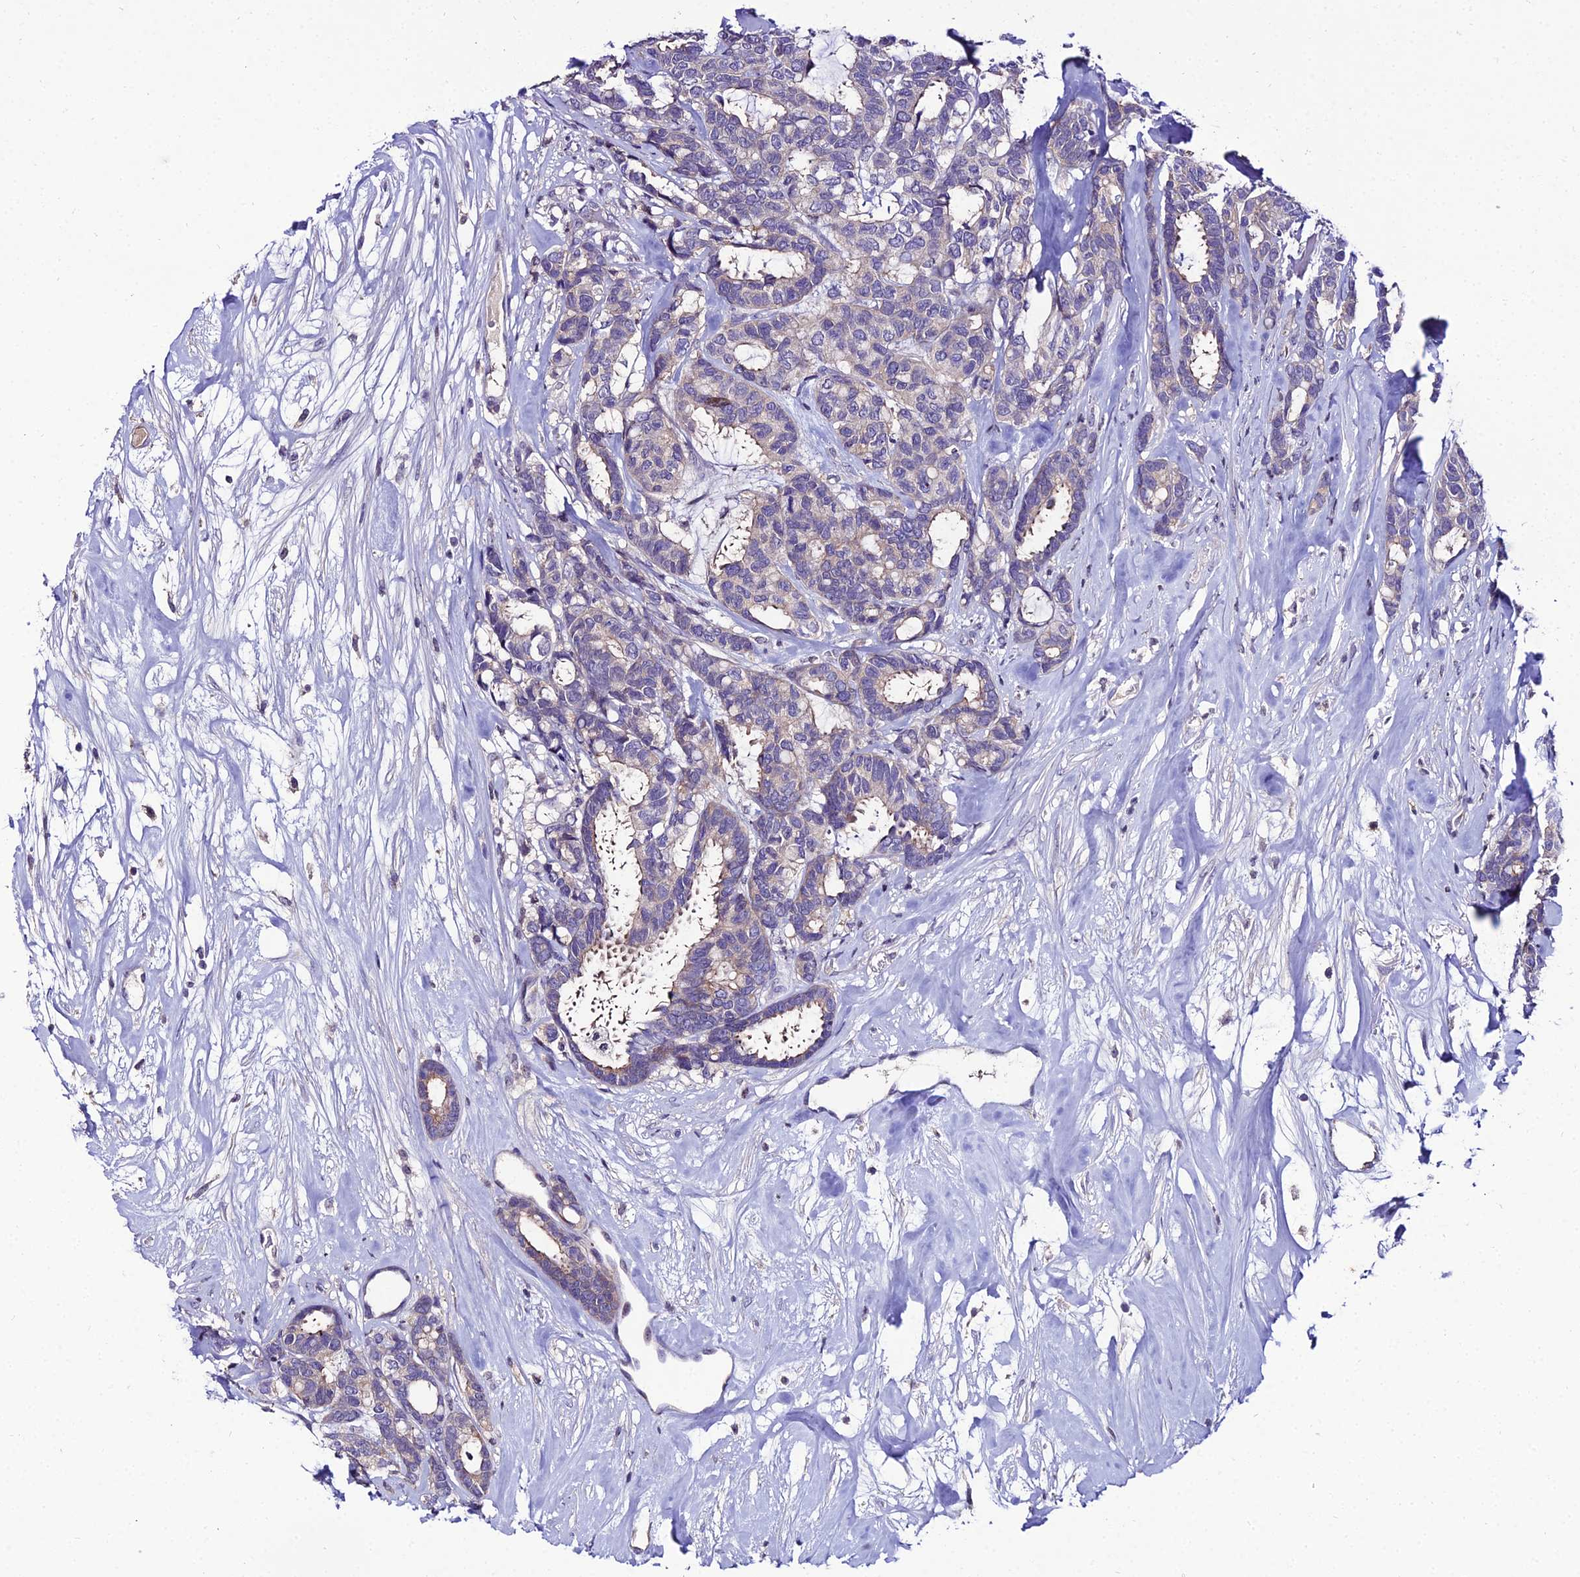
{"staining": {"intensity": "negative", "quantity": "none", "location": "none"}, "tissue": "breast cancer", "cell_type": "Tumor cells", "image_type": "cancer", "snomed": [{"axis": "morphology", "description": "Duct carcinoma"}, {"axis": "topography", "description": "Breast"}], "caption": "A high-resolution micrograph shows immunohistochemistry staining of breast cancer (infiltrating ductal carcinoma), which displays no significant staining in tumor cells.", "gene": "SHQ1", "patient": {"sex": "female", "age": 87}}